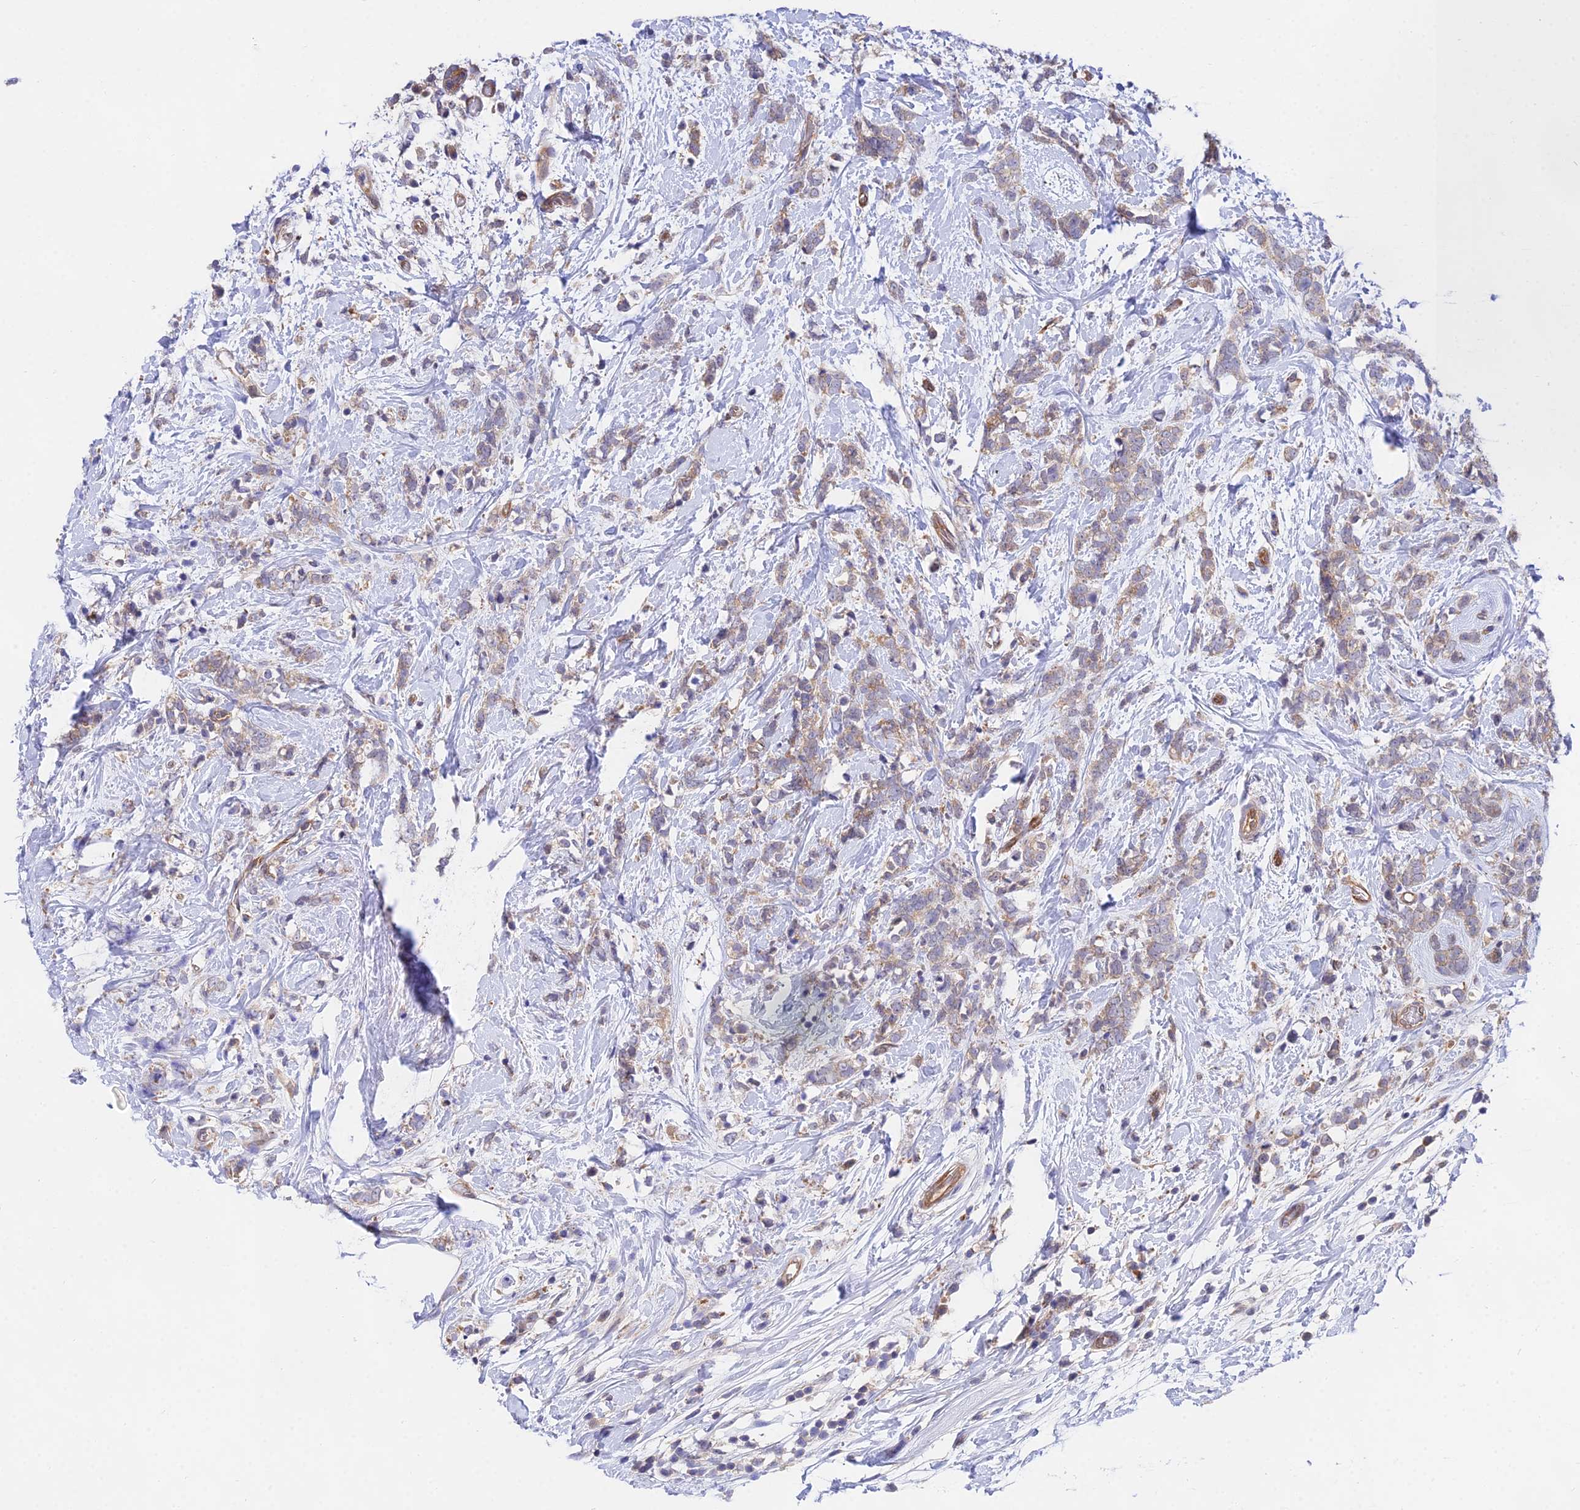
{"staining": {"intensity": "weak", "quantity": "25%-75%", "location": "cytoplasmic/membranous"}, "tissue": "breast cancer", "cell_type": "Tumor cells", "image_type": "cancer", "snomed": [{"axis": "morphology", "description": "Lobular carcinoma"}, {"axis": "topography", "description": "Breast"}], "caption": "Human breast lobular carcinoma stained for a protein (brown) displays weak cytoplasmic/membranous positive positivity in approximately 25%-75% of tumor cells.", "gene": "PPP2R2C", "patient": {"sex": "female", "age": 58}}